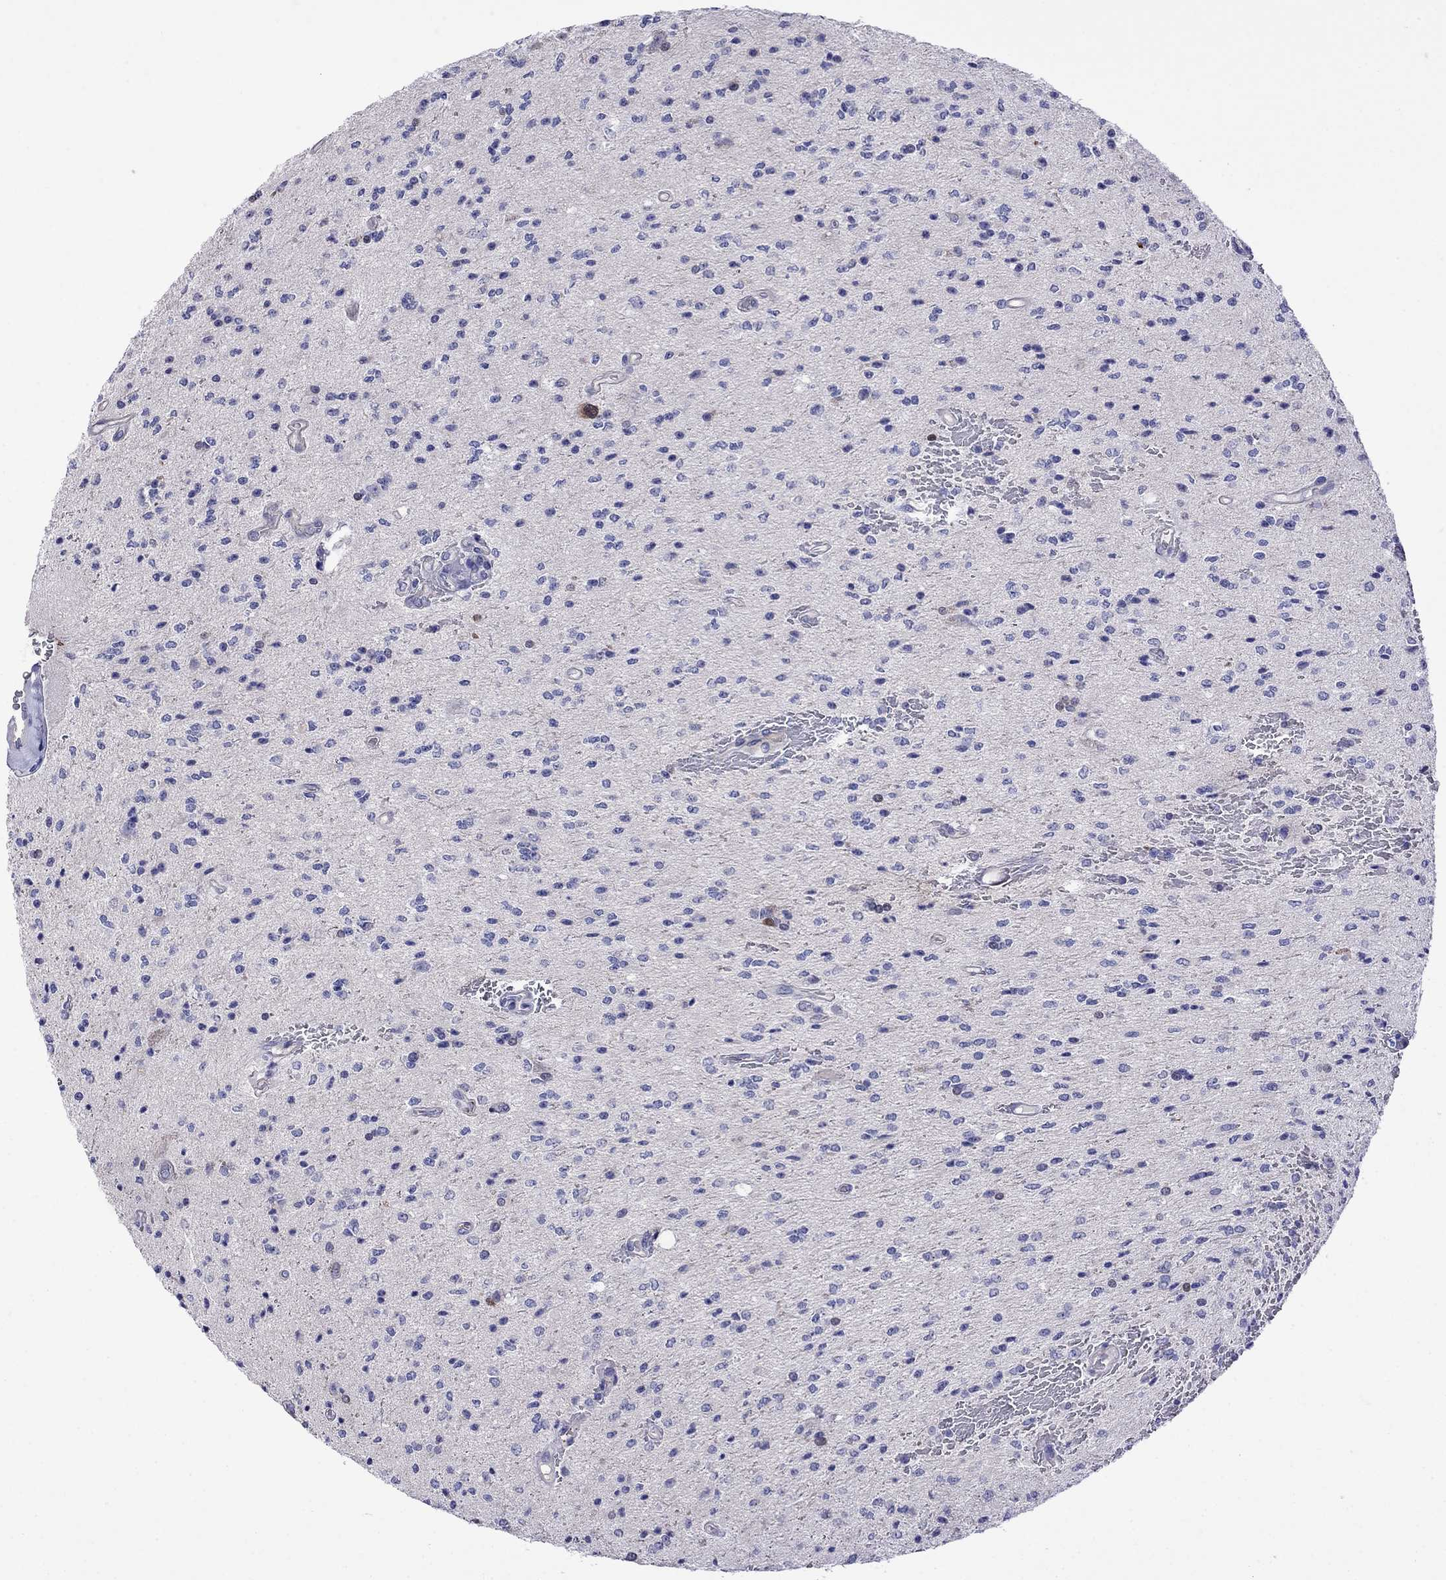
{"staining": {"intensity": "negative", "quantity": "none", "location": "none"}, "tissue": "glioma", "cell_type": "Tumor cells", "image_type": "cancer", "snomed": [{"axis": "morphology", "description": "Glioma, malignant, Low grade"}, {"axis": "topography", "description": "Brain"}], "caption": "IHC image of neoplastic tissue: human glioma stained with DAB reveals no significant protein positivity in tumor cells. The staining is performed using DAB (3,3'-diaminobenzidine) brown chromogen with nuclei counter-stained in using hematoxylin.", "gene": "STAR", "patient": {"sex": "male", "age": 67}}